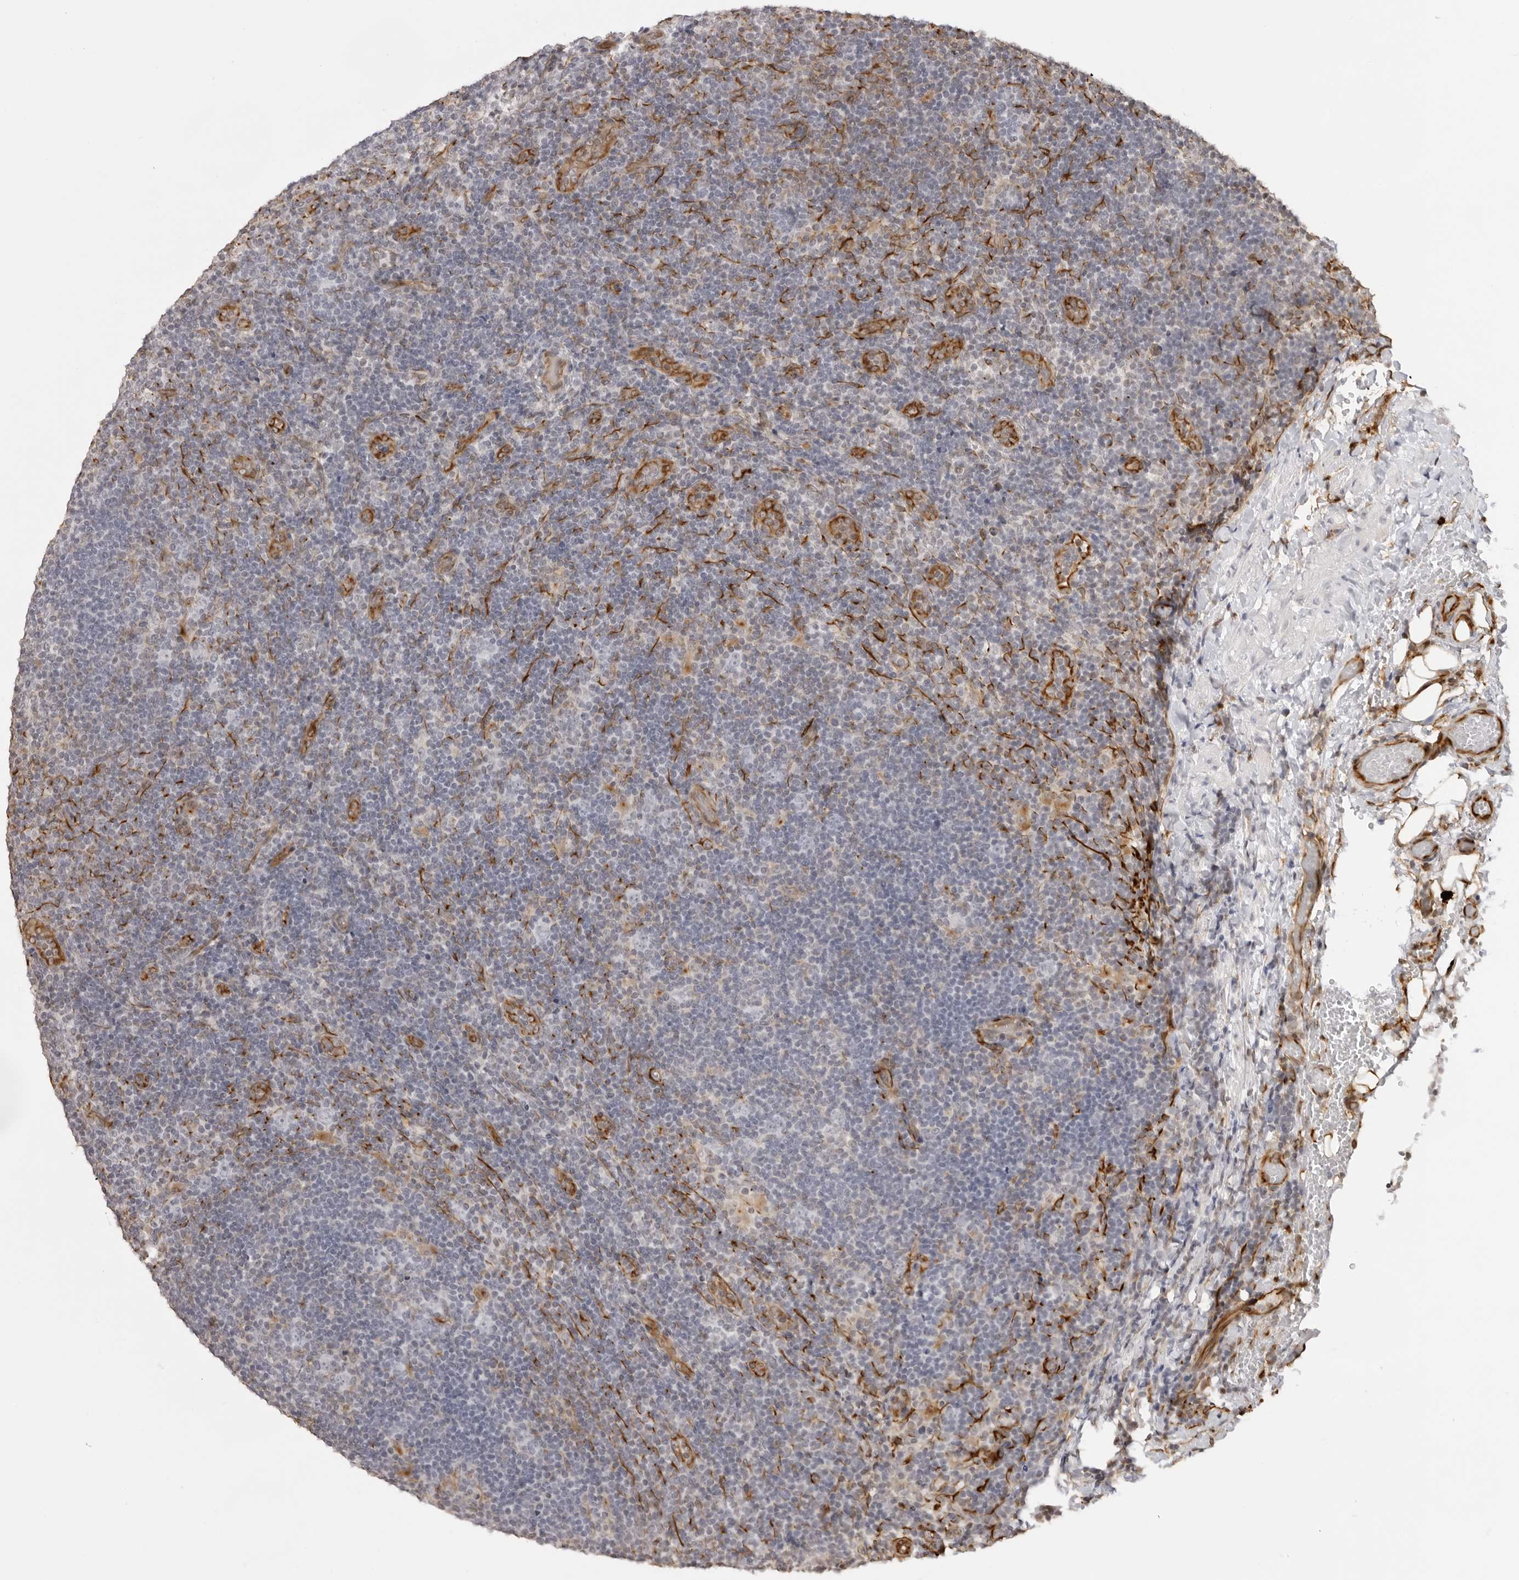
{"staining": {"intensity": "negative", "quantity": "none", "location": "none"}, "tissue": "lymphoma", "cell_type": "Tumor cells", "image_type": "cancer", "snomed": [{"axis": "morphology", "description": "Hodgkin's disease, NOS"}, {"axis": "topography", "description": "Lymph node"}], "caption": "Human Hodgkin's disease stained for a protein using IHC shows no staining in tumor cells.", "gene": "DYNLT5", "patient": {"sex": "female", "age": 57}}